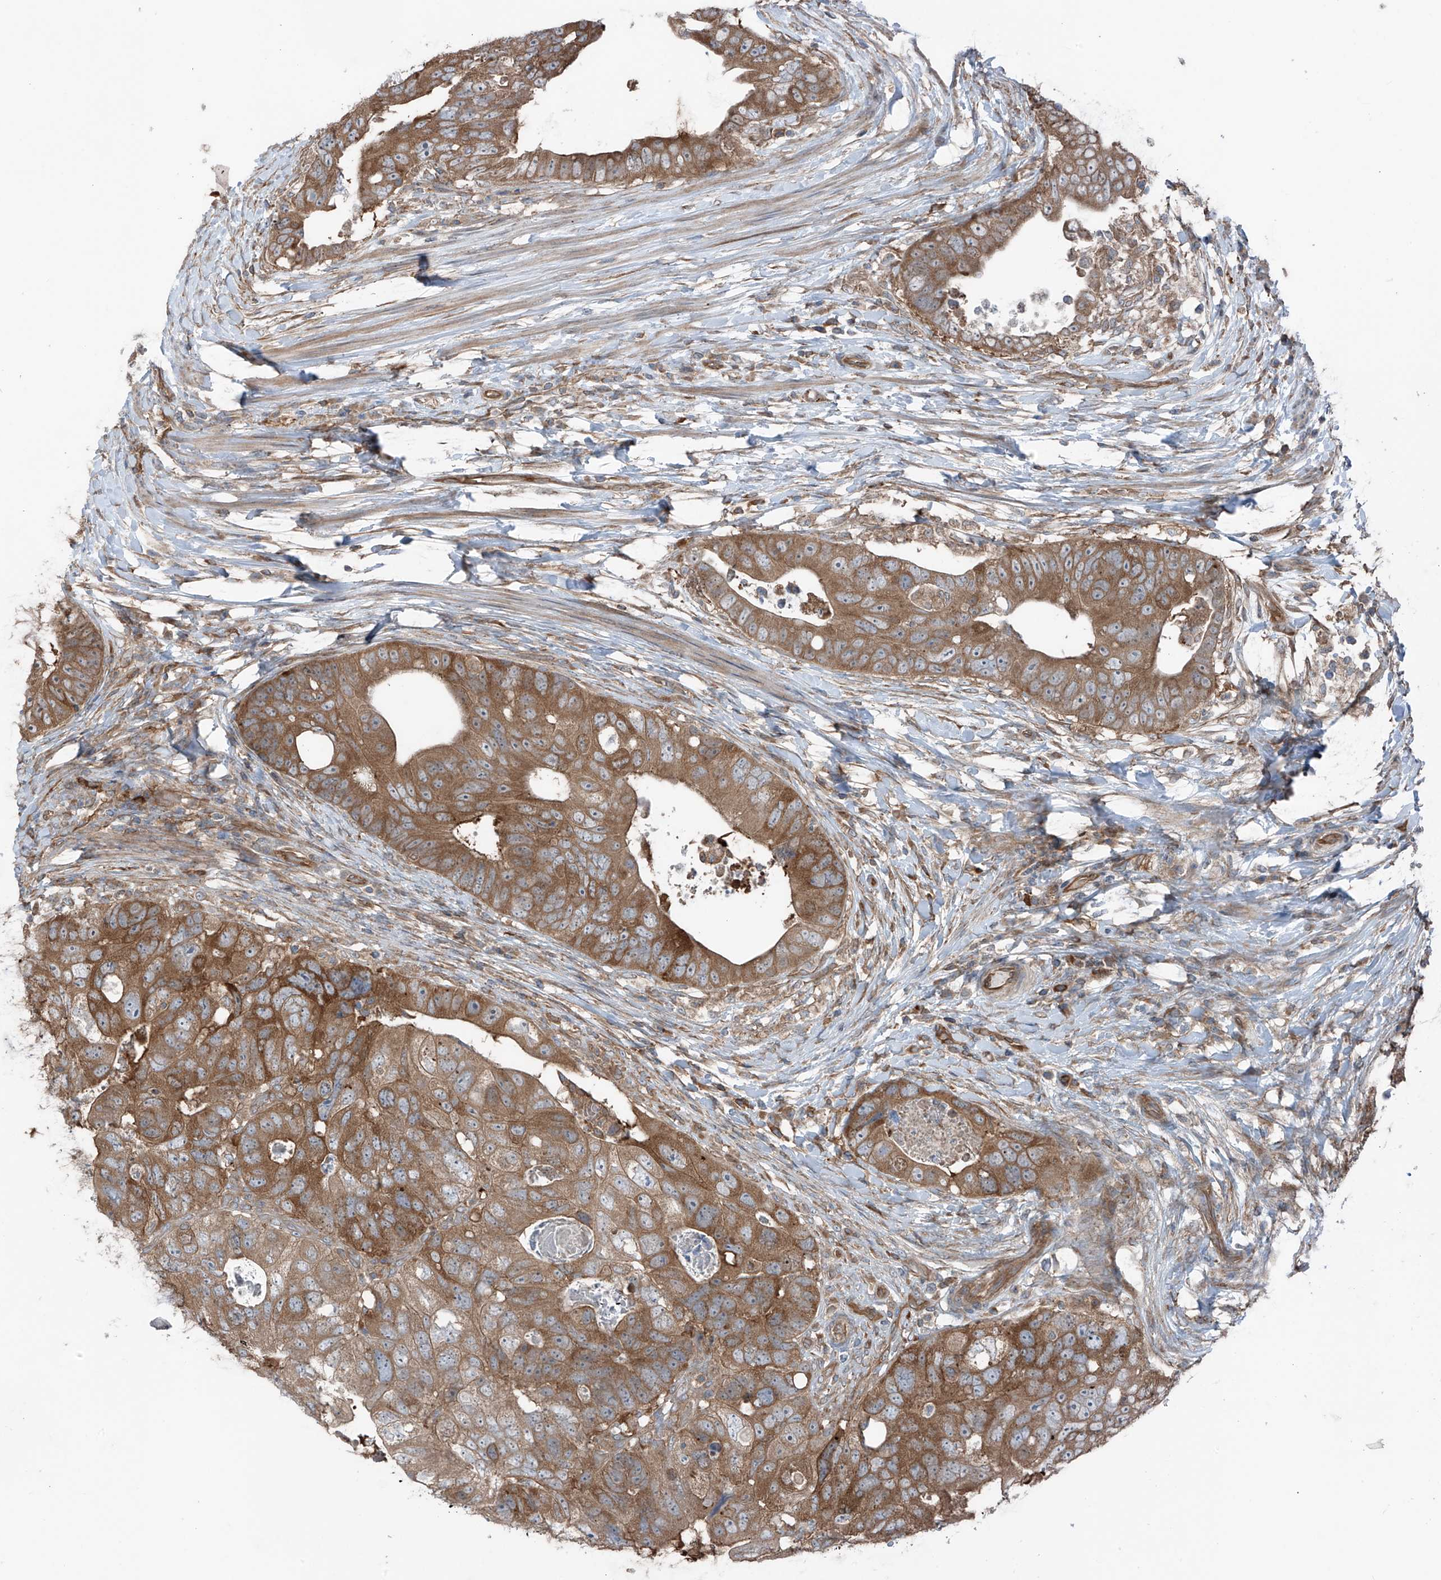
{"staining": {"intensity": "moderate", "quantity": ">75%", "location": "cytoplasmic/membranous"}, "tissue": "colorectal cancer", "cell_type": "Tumor cells", "image_type": "cancer", "snomed": [{"axis": "morphology", "description": "Adenocarcinoma, NOS"}, {"axis": "topography", "description": "Rectum"}], "caption": "This micrograph demonstrates immunohistochemistry (IHC) staining of colorectal cancer (adenocarcinoma), with medium moderate cytoplasmic/membranous expression in about >75% of tumor cells.", "gene": "TXNDC9", "patient": {"sex": "male", "age": 59}}